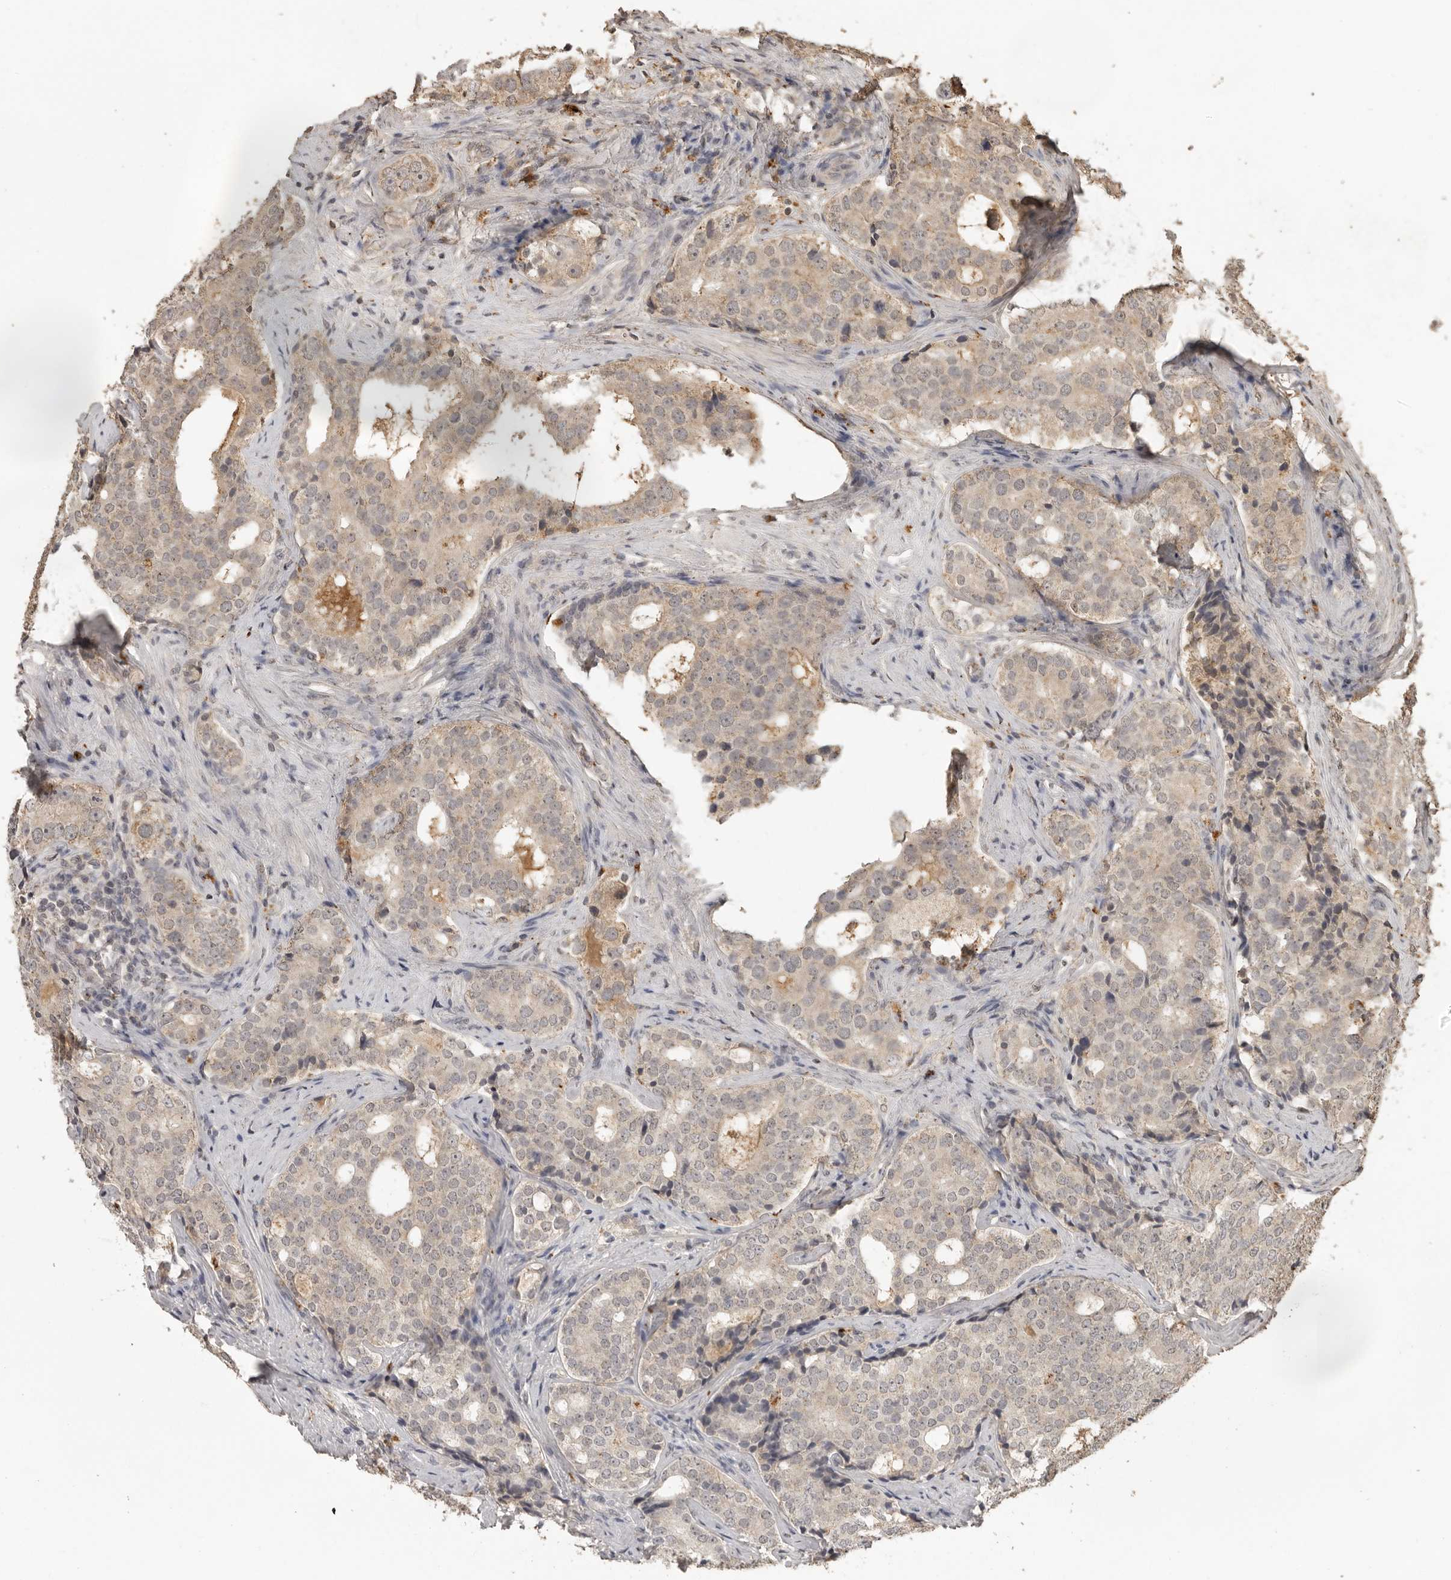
{"staining": {"intensity": "weak", "quantity": "25%-75%", "location": "cytoplasmic/membranous"}, "tissue": "prostate cancer", "cell_type": "Tumor cells", "image_type": "cancer", "snomed": [{"axis": "morphology", "description": "Adenocarcinoma, High grade"}, {"axis": "topography", "description": "Prostate"}], "caption": "Brown immunohistochemical staining in prostate high-grade adenocarcinoma displays weak cytoplasmic/membranous positivity in about 25%-75% of tumor cells. The staining was performed using DAB (3,3'-diaminobenzidine) to visualize the protein expression in brown, while the nuclei were stained in blue with hematoxylin (Magnification: 20x).", "gene": "CTF1", "patient": {"sex": "male", "age": 56}}